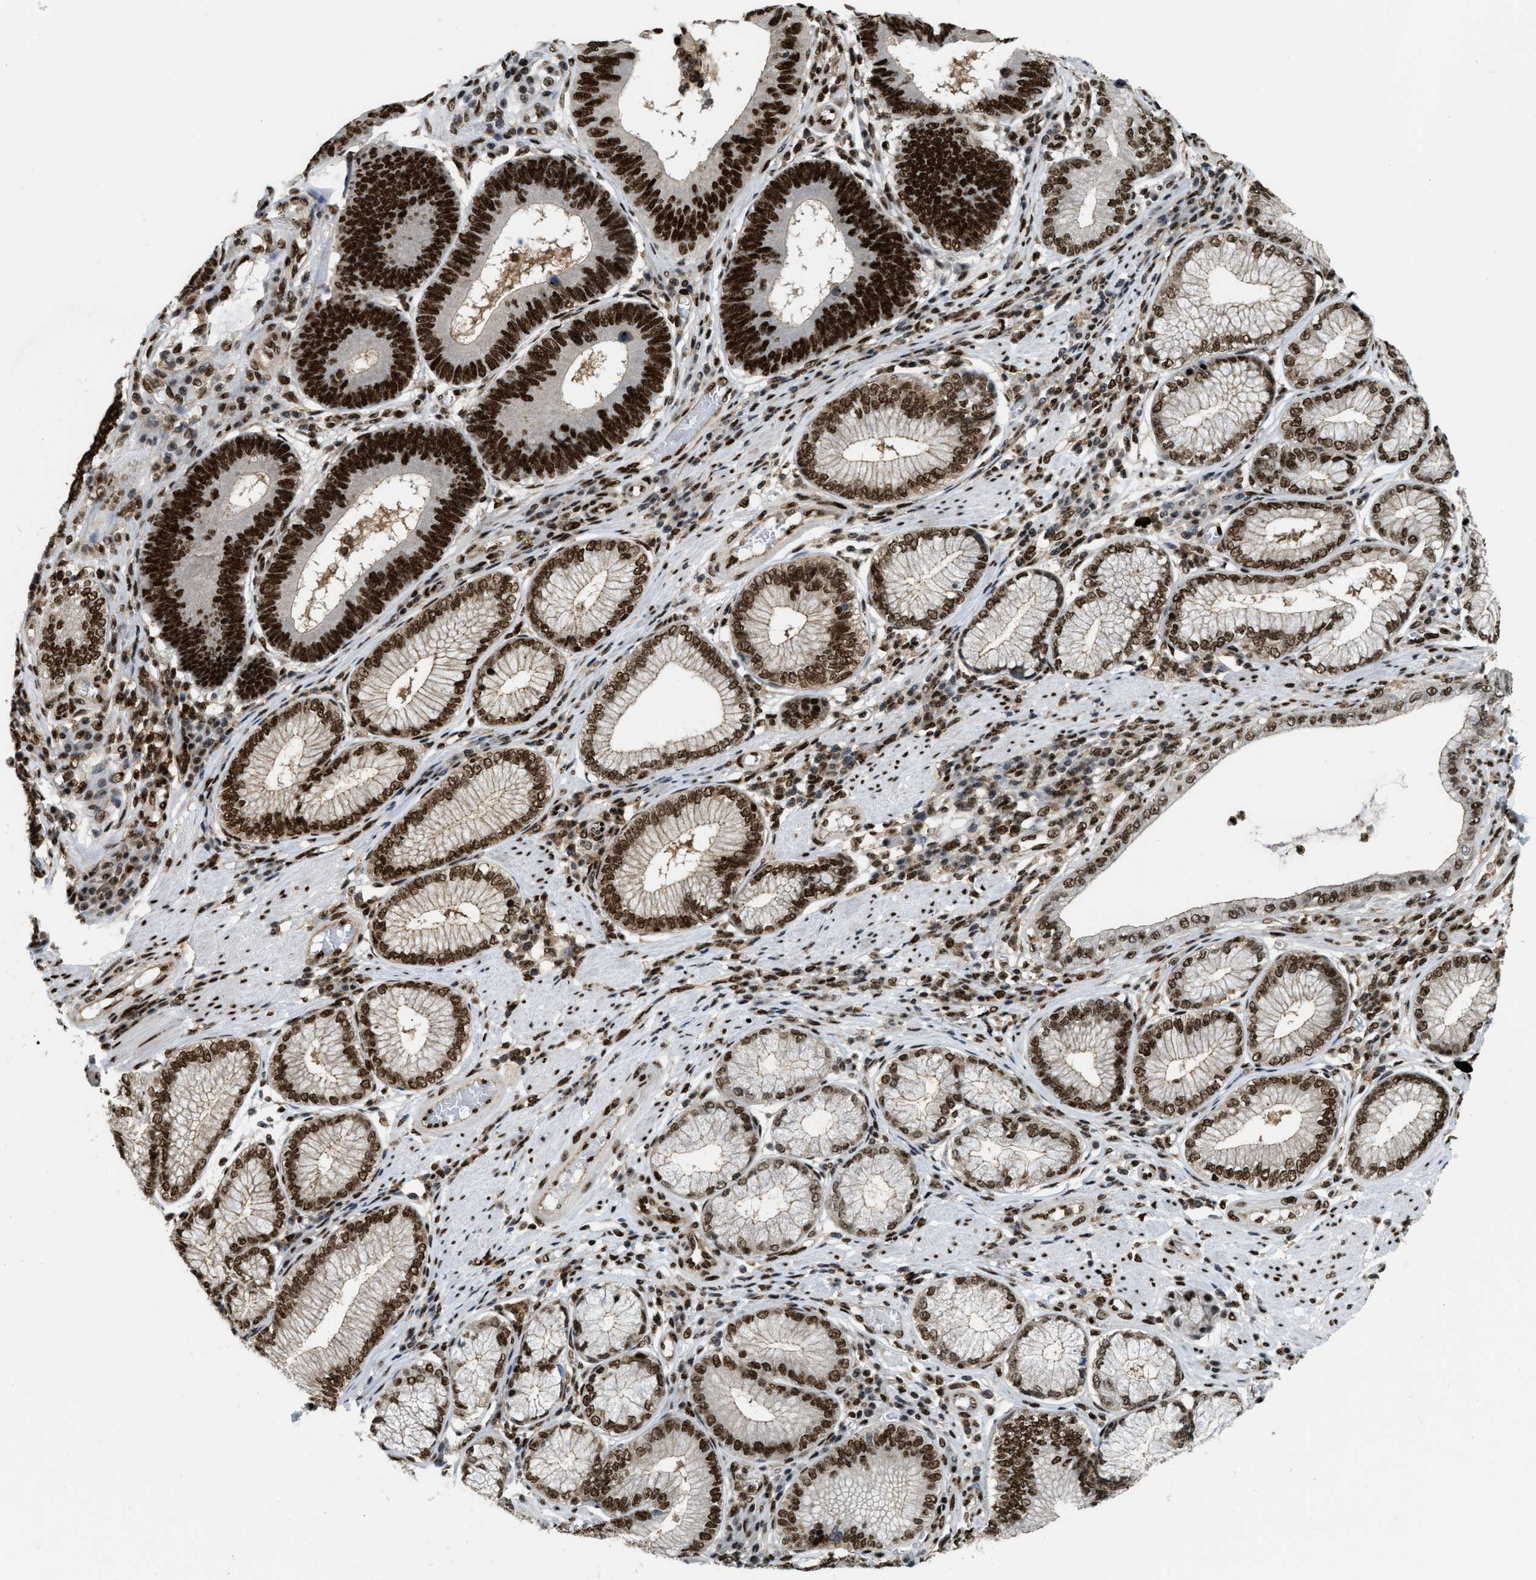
{"staining": {"intensity": "strong", "quantity": ">75%", "location": "nuclear"}, "tissue": "stomach cancer", "cell_type": "Tumor cells", "image_type": "cancer", "snomed": [{"axis": "morphology", "description": "Adenocarcinoma, NOS"}, {"axis": "topography", "description": "Stomach"}], "caption": "Protein analysis of stomach cancer tissue exhibits strong nuclear expression in about >75% of tumor cells.", "gene": "NUMA1", "patient": {"sex": "male", "age": 59}}